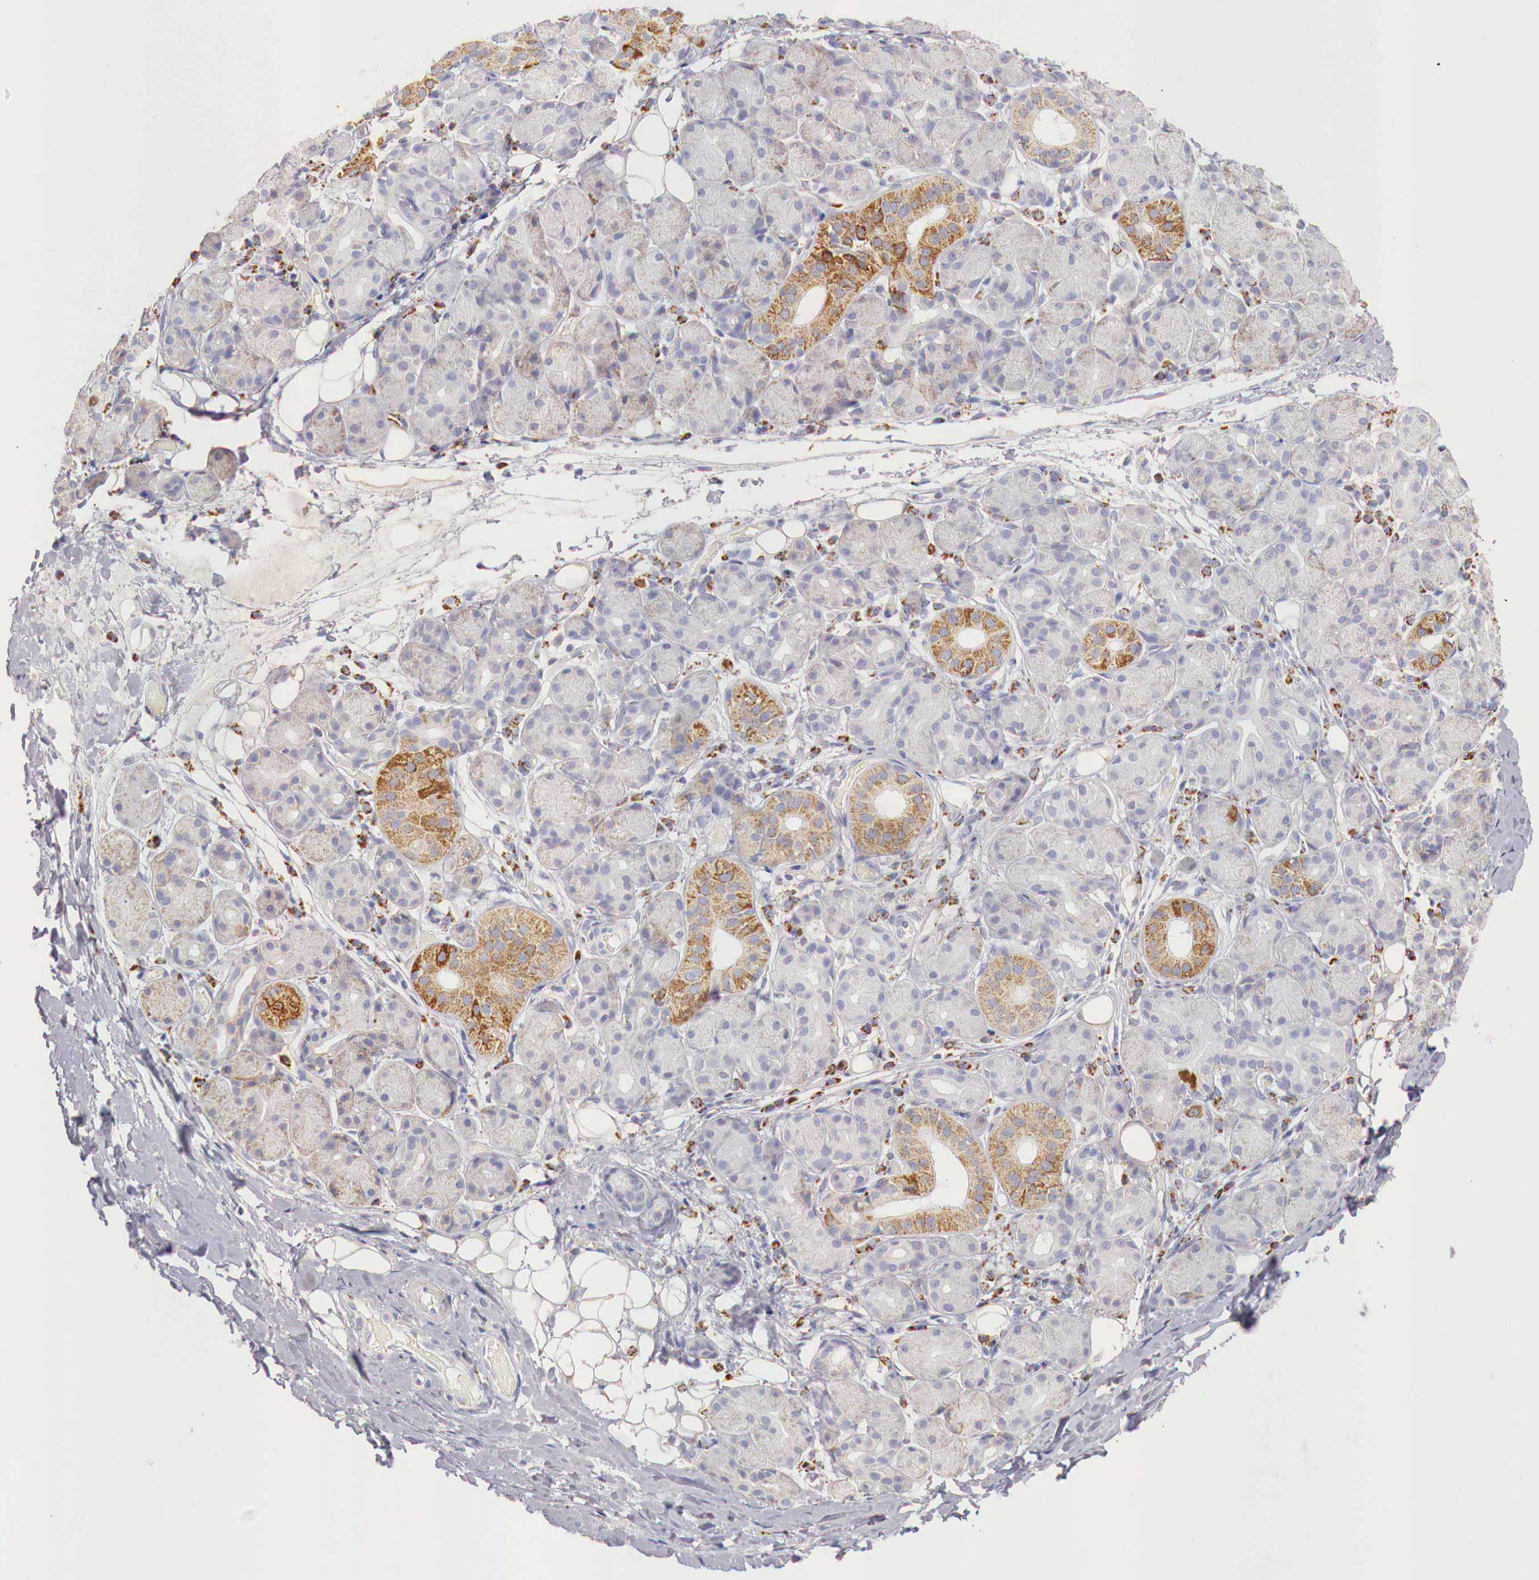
{"staining": {"intensity": "moderate", "quantity": "<25%", "location": "cytoplasmic/membranous"}, "tissue": "salivary gland", "cell_type": "Glandular cells", "image_type": "normal", "snomed": [{"axis": "morphology", "description": "Normal tissue, NOS"}, {"axis": "topography", "description": "Salivary gland"}, {"axis": "topography", "description": "Peripheral nerve tissue"}], "caption": "Protein expression analysis of benign salivary gland shows moderate cytoplasmic/membranous positivity in approximately <25% of glandular cells.", "gene": "IDH3G", "patient": {"sex": "male", "age": 62}}